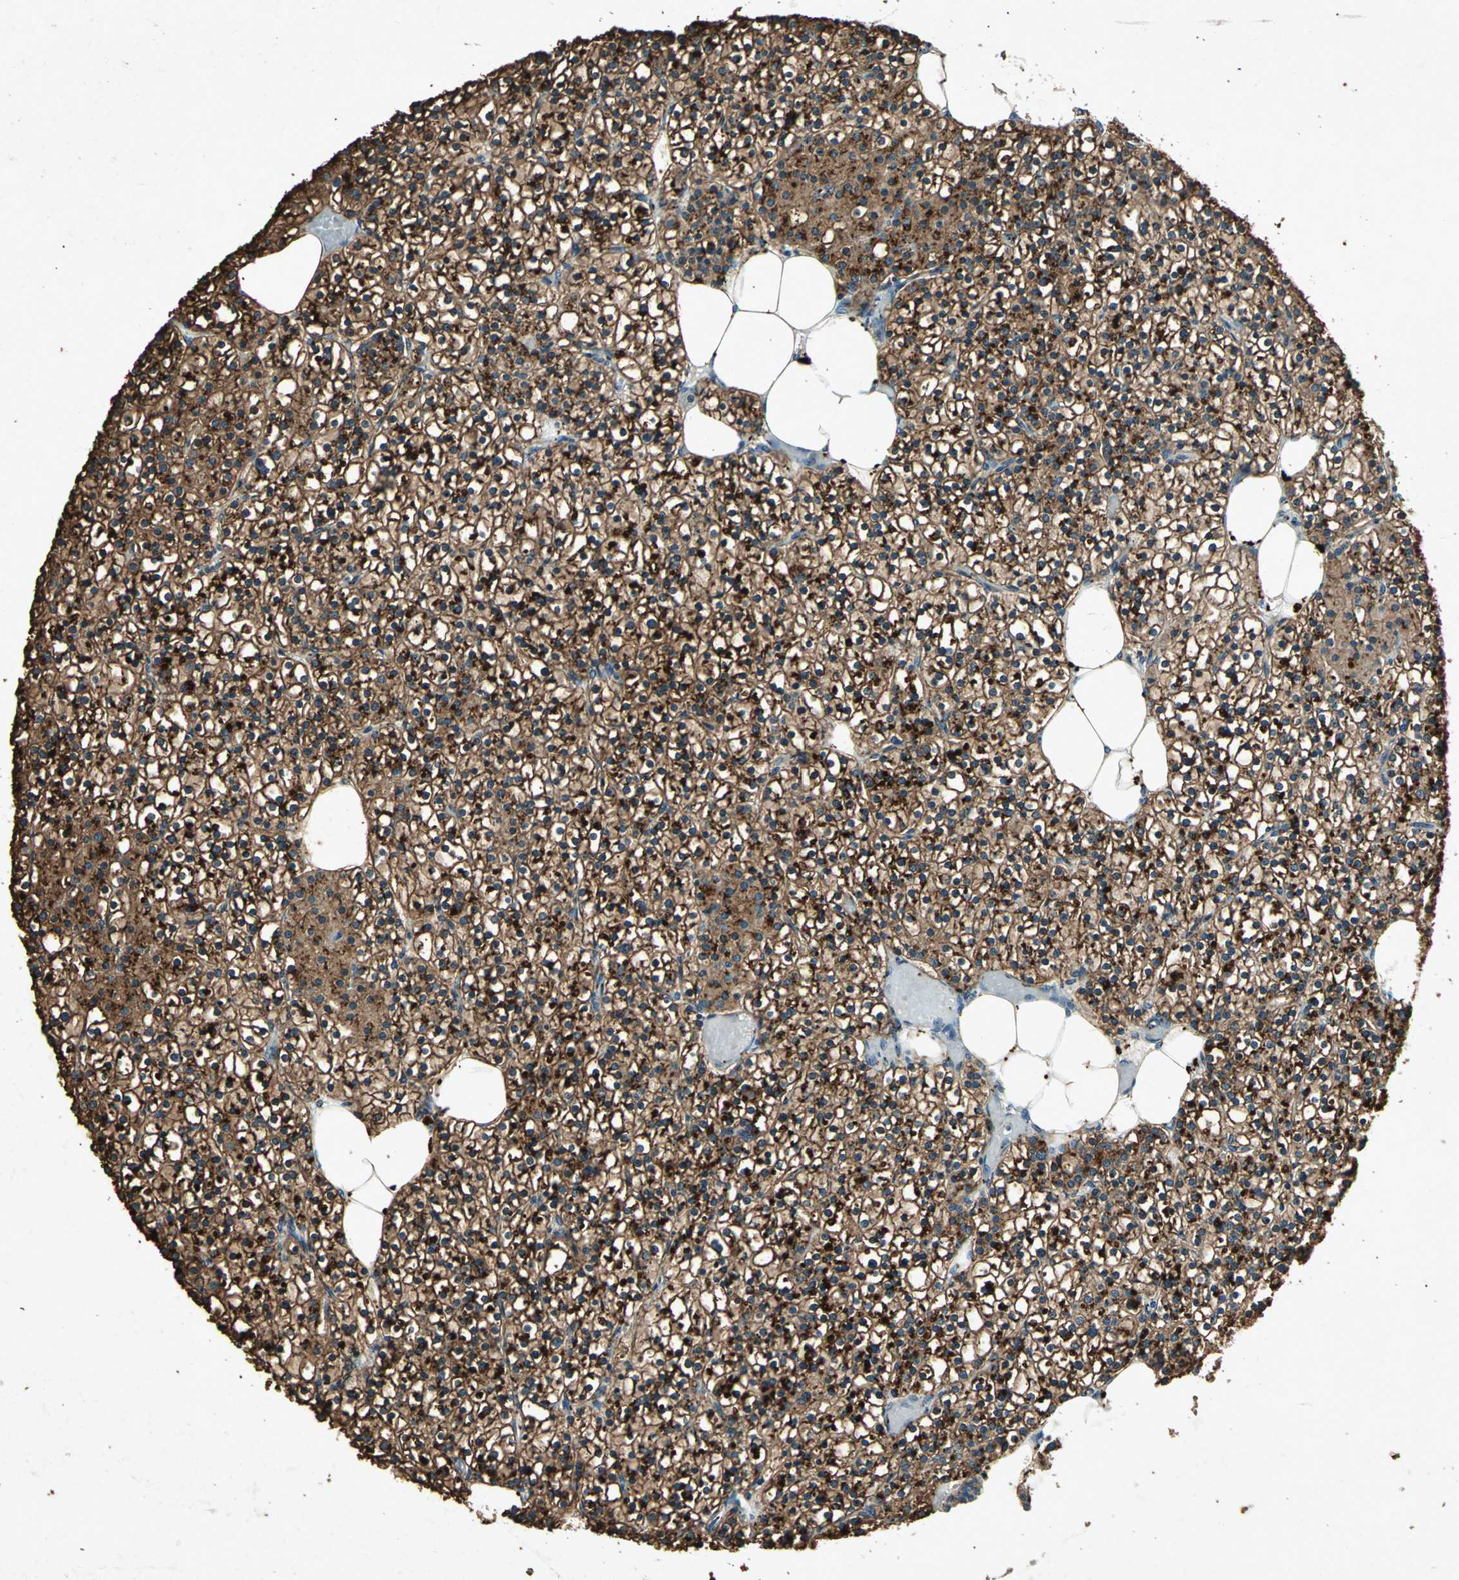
{"staining": {"intensity": "strong", "quantity": ">75%", "location": "cytoplasmic/membranous"}, "tissue": "parathyroid gland", "cell_type": "Glandular cells", "image_type": "normal", "snomed": [{"axis": "morphology", "description": "Normal tissue, NOS"}, {"axis": "topography", "description": "Parathyroid gland"}], "caption": "High-power microscopy captured an IHC micrograph of unremarkable parathyroid gland, revealing strong cytoplasmic/membranous staining in about >75% of glandular cells.", "gene": "PSEN1", "patient": {"sex": "female", "age": 63}}